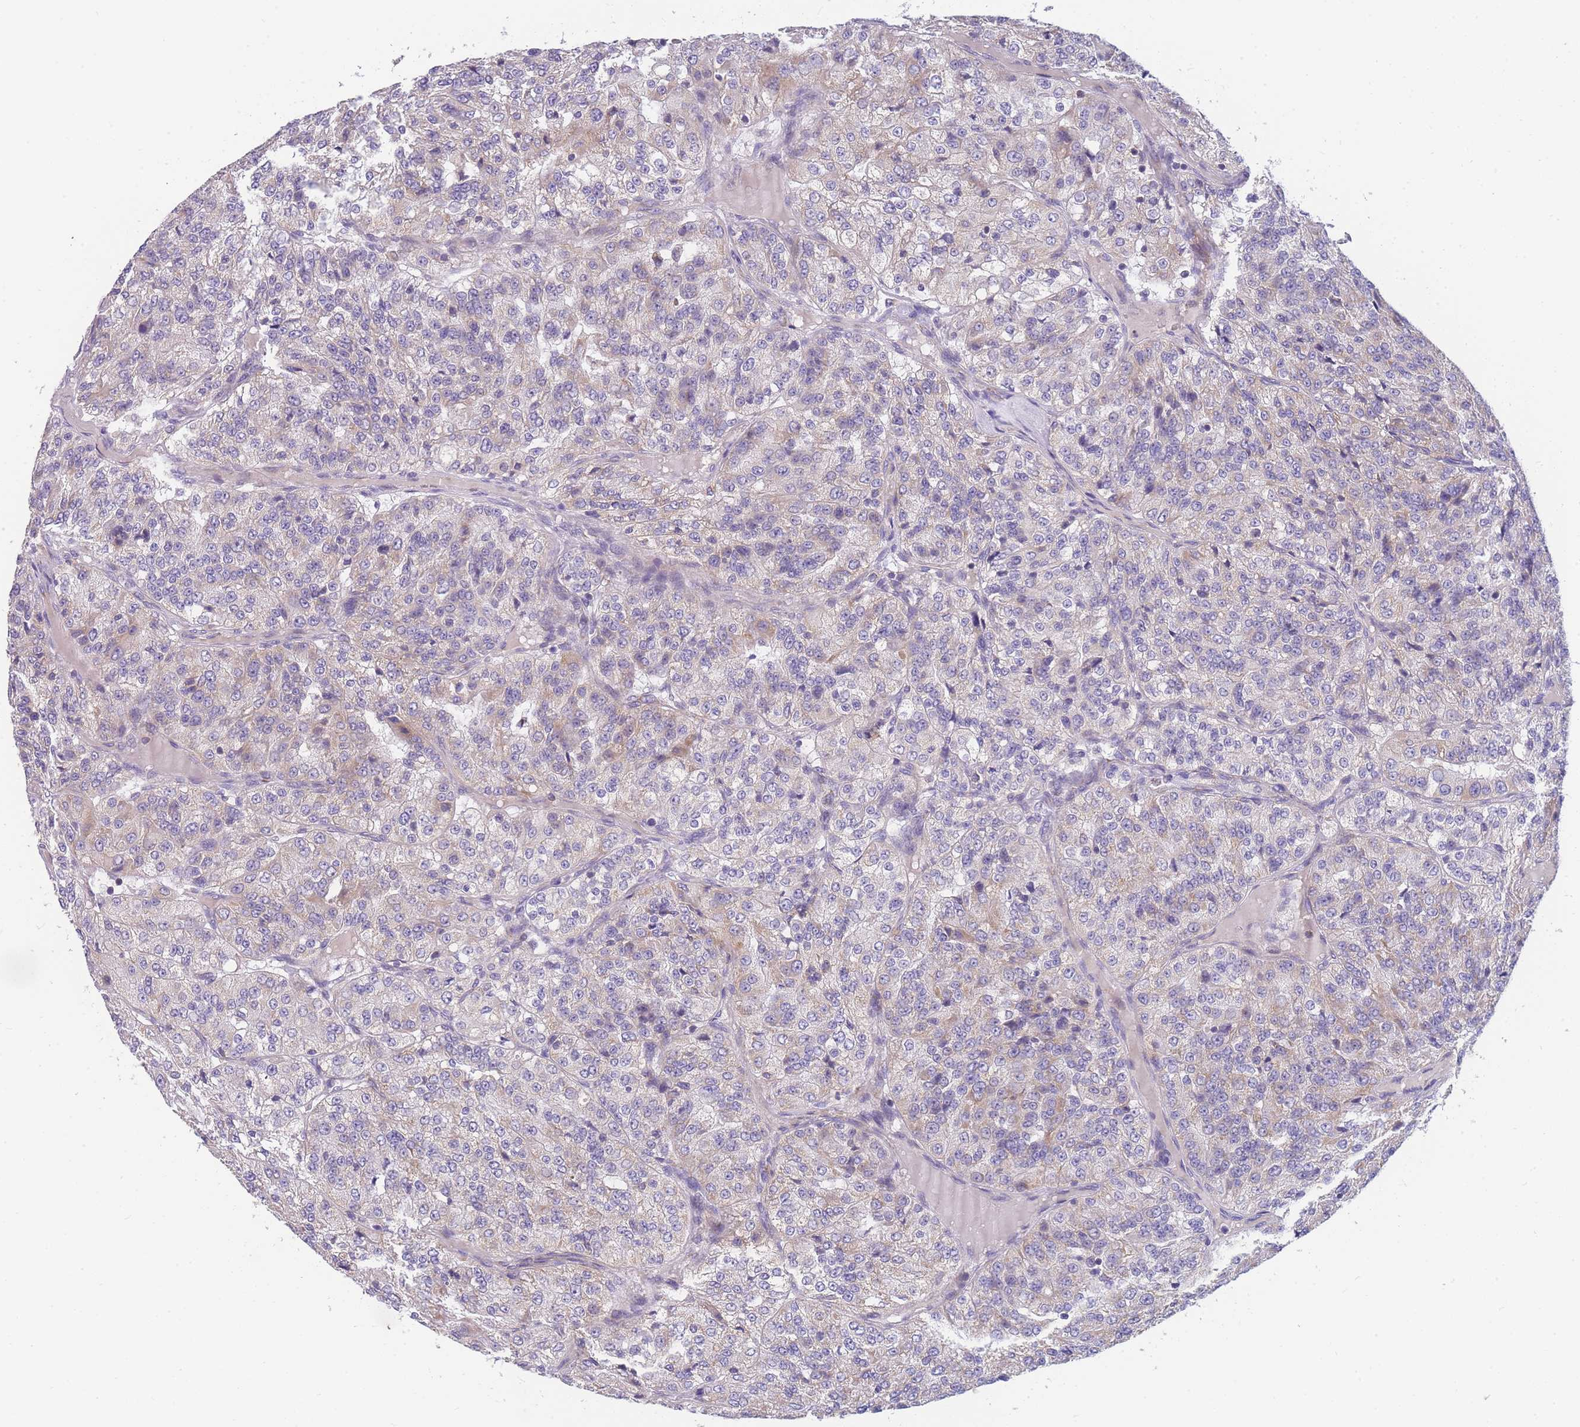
{"staining": {"intensity": "moderate", "quantity": "<25%", "location": "cytoplasmic/membranous"}, "tissue": "renal cancer", "cell_type": "Tumor cells", "image_type": "cancer", "snomed": [{"axis": "morphology", "description": "Adenocarcinoma, NOS"}, {"axis": "topography", "description": "Kidney"}], "caption": "DAB immunohistochemical staining of renal adenocarcinoma demonstrates moderate cytoplasmic/membranous protein staining in about <25% of tumor cells. Nuclei are stained in blue.", "gene": "MRPS11", "patient": {"sex": "female", "age": 63}}